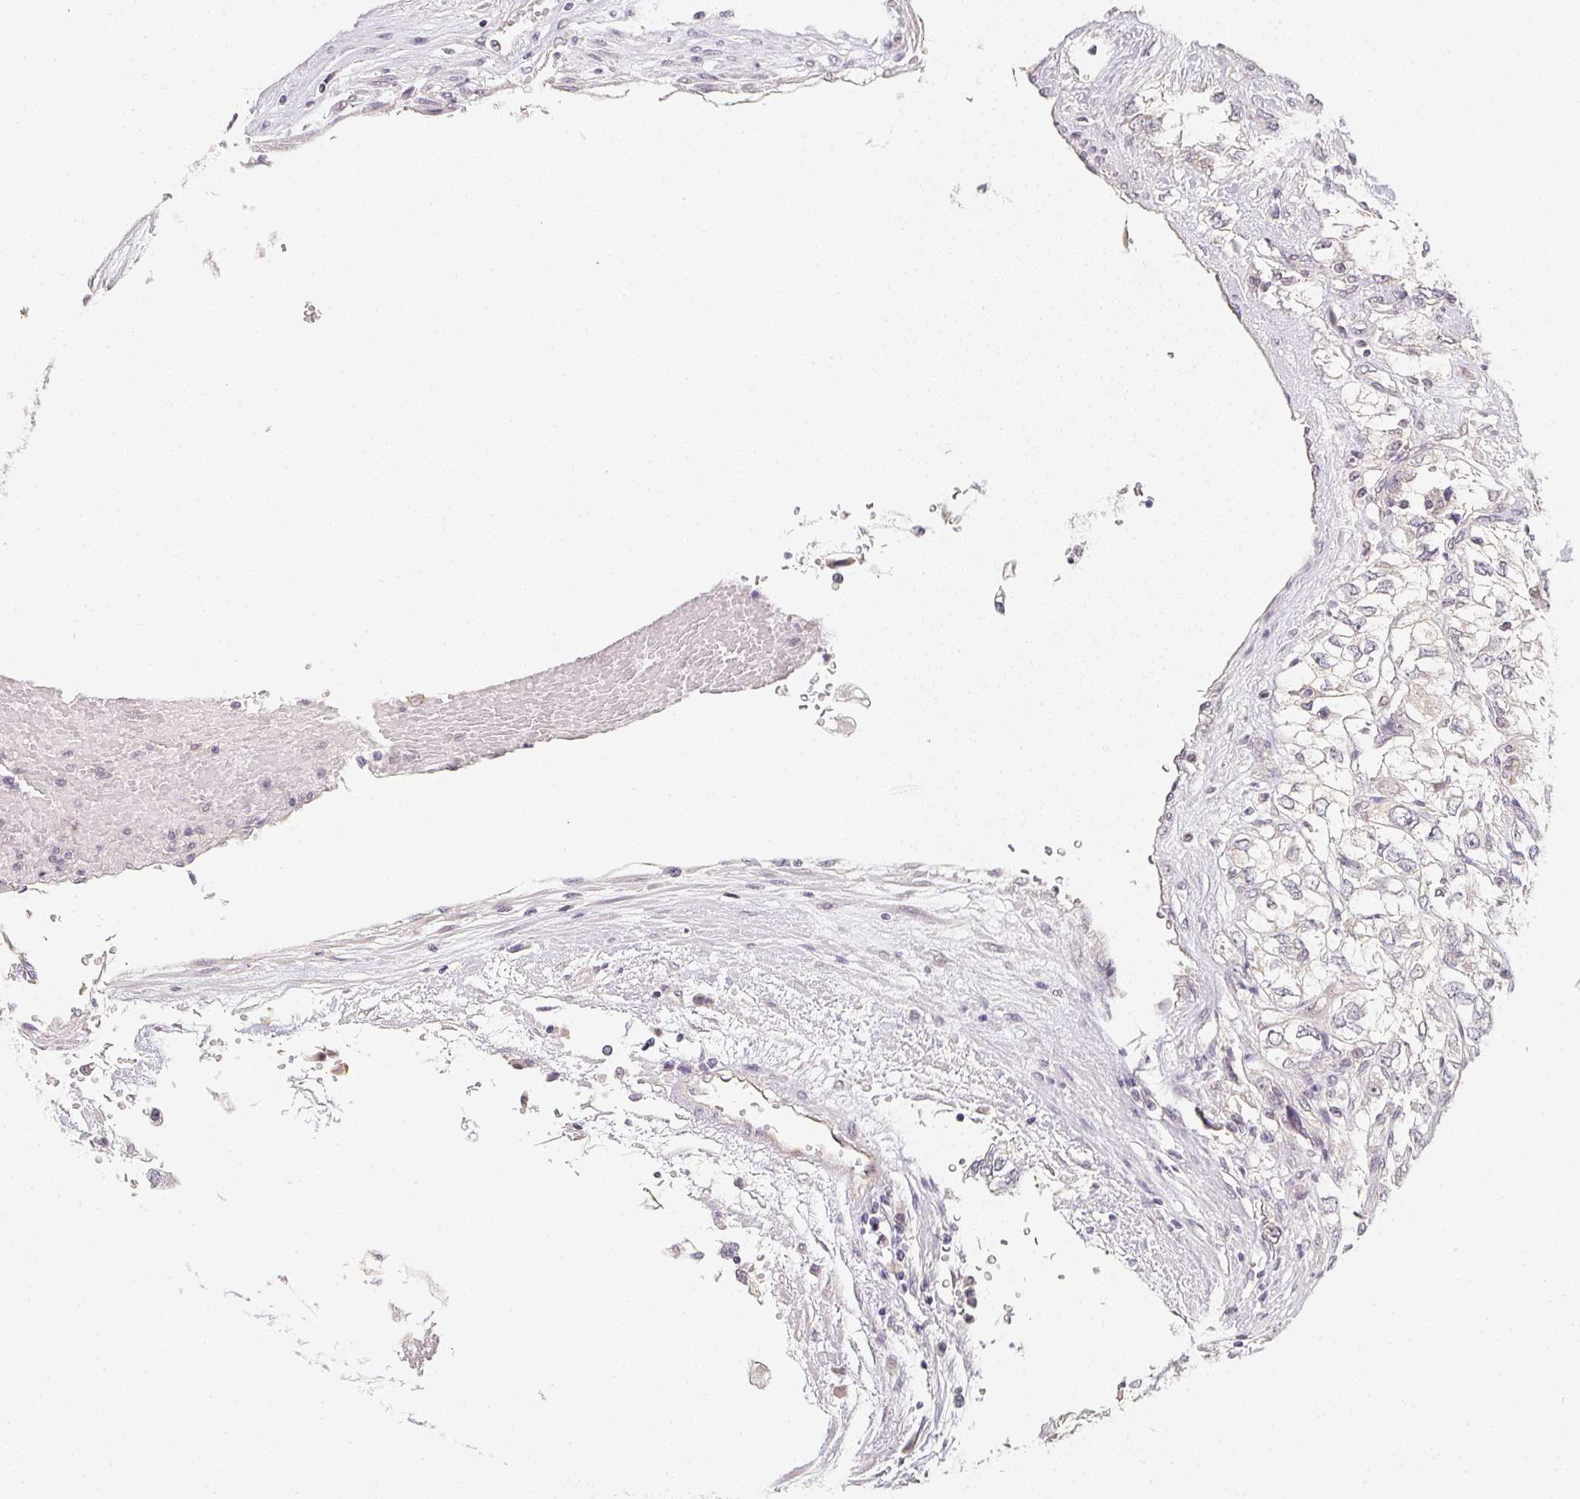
{"staining": {"intensity": "negative", "quantity": "none", "location": "none"}, "tissue": "renal cancer", "cell_type": "Tumor cells", "image_type": "cancer", "snomed": [{"axis": "morphology", "description": "Adenocarcinoma, NOS"}, {"axis": "topography", "description": "Kidney"}], "caption": "This image is of adenocarcinoma (renal) stained with immunohistochemistry to label a protein in brown with the nuclei are counter-stained blue. There is no expression in tumor cells.", "gene": "SOAT1", "patient": {"sex": "female", "age": 59}}